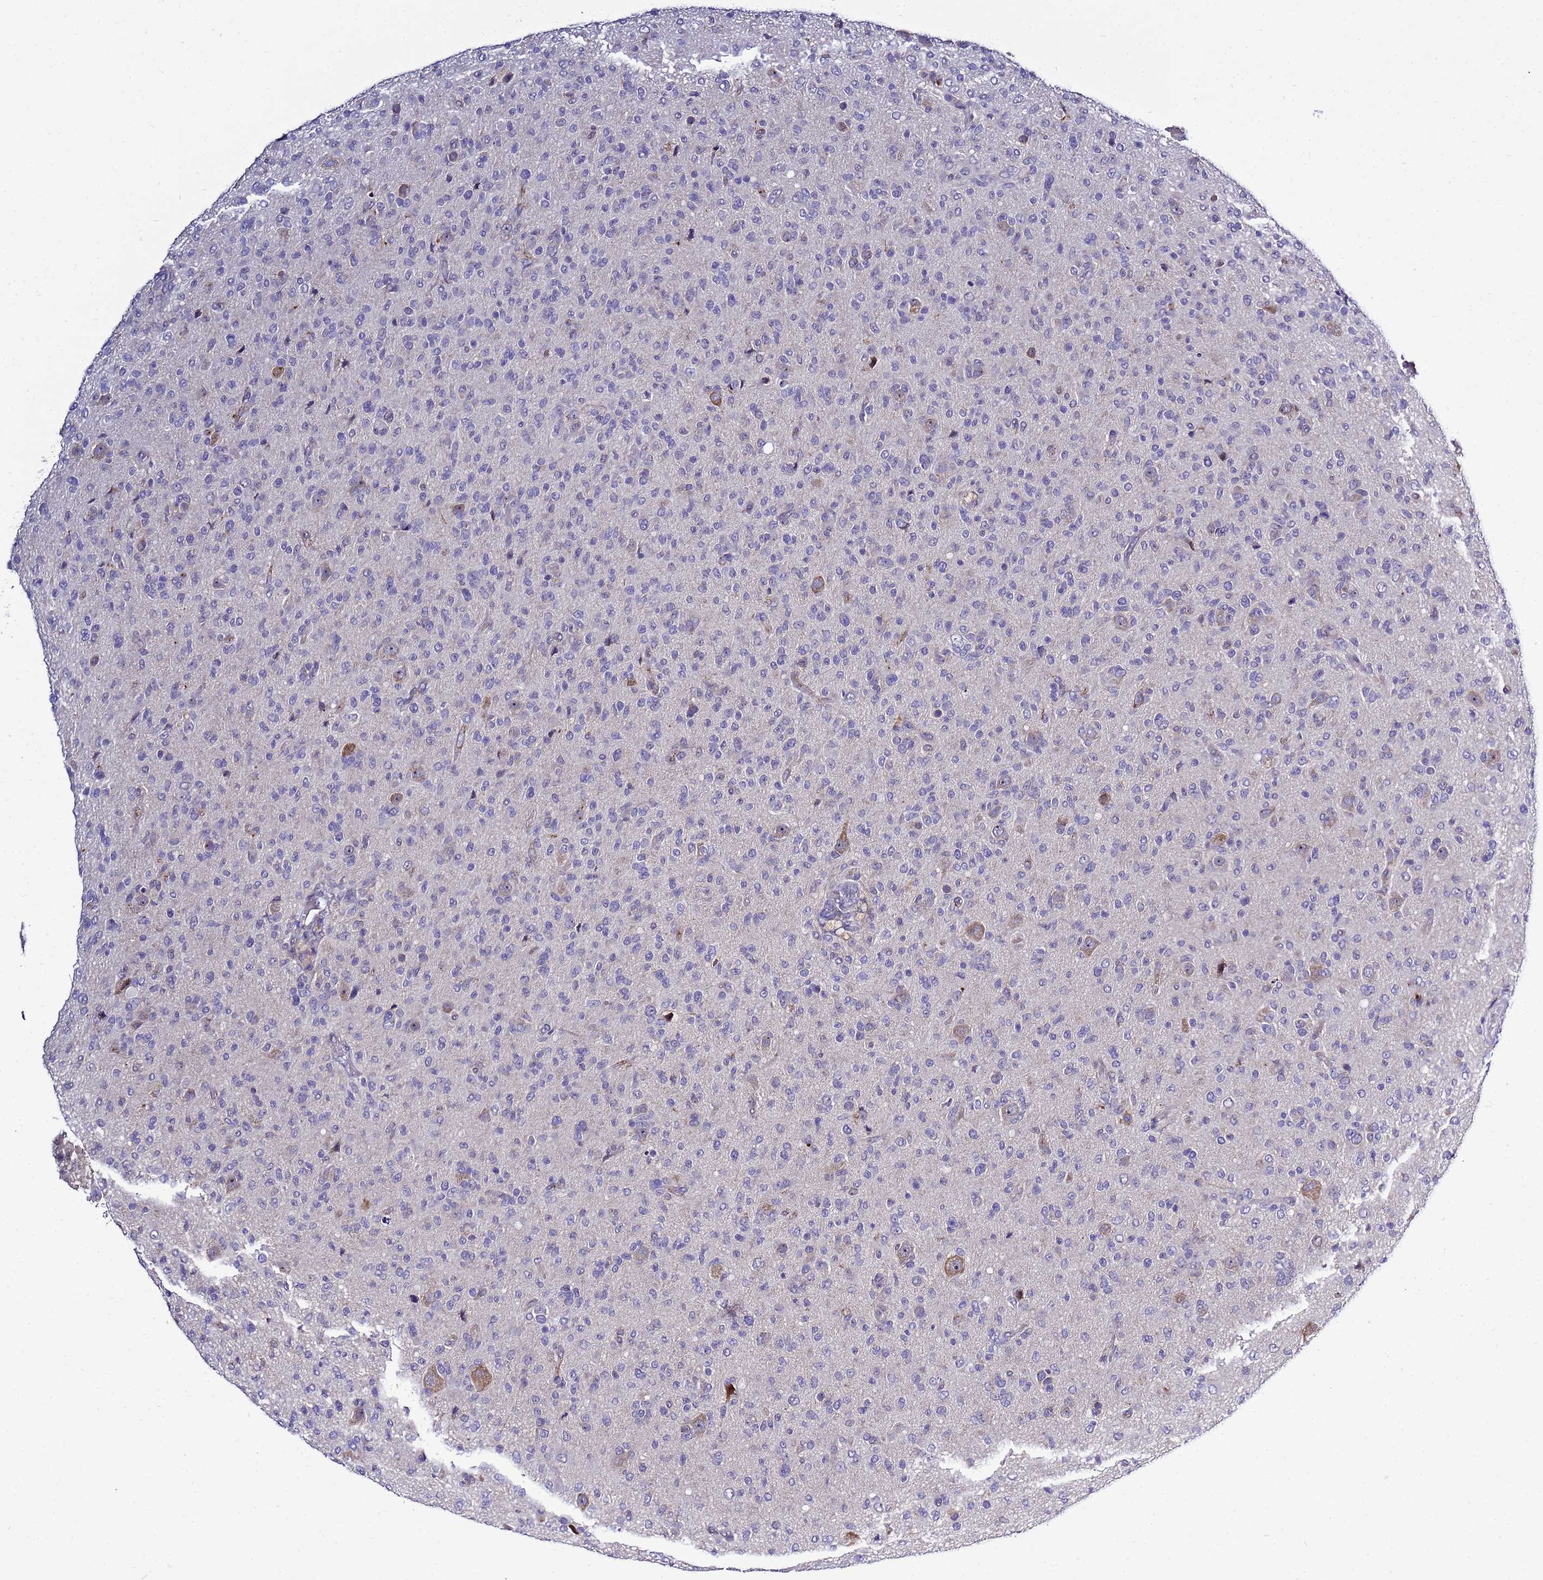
{"staining": {"intensity": "negative", "quantity": "none", "location": "none"}, "tissue": "glioma", "cell_type": "Tumor cells", "image_type": "cancer", "snomed": [{"axis": "morphology", "description": "Glioma, malignant, High grade"}, {"axis": "topography", "description": "Brain"}], "caption": "A high-resolution photomicrograph shows IHC staining of glioma, which demonstrates no significant expression in tumor cells. (Brightfield microscopy of DAB IHC at high magnification).", "gene": "NOL8", "patient": {"sex": "female", "age": 57}}